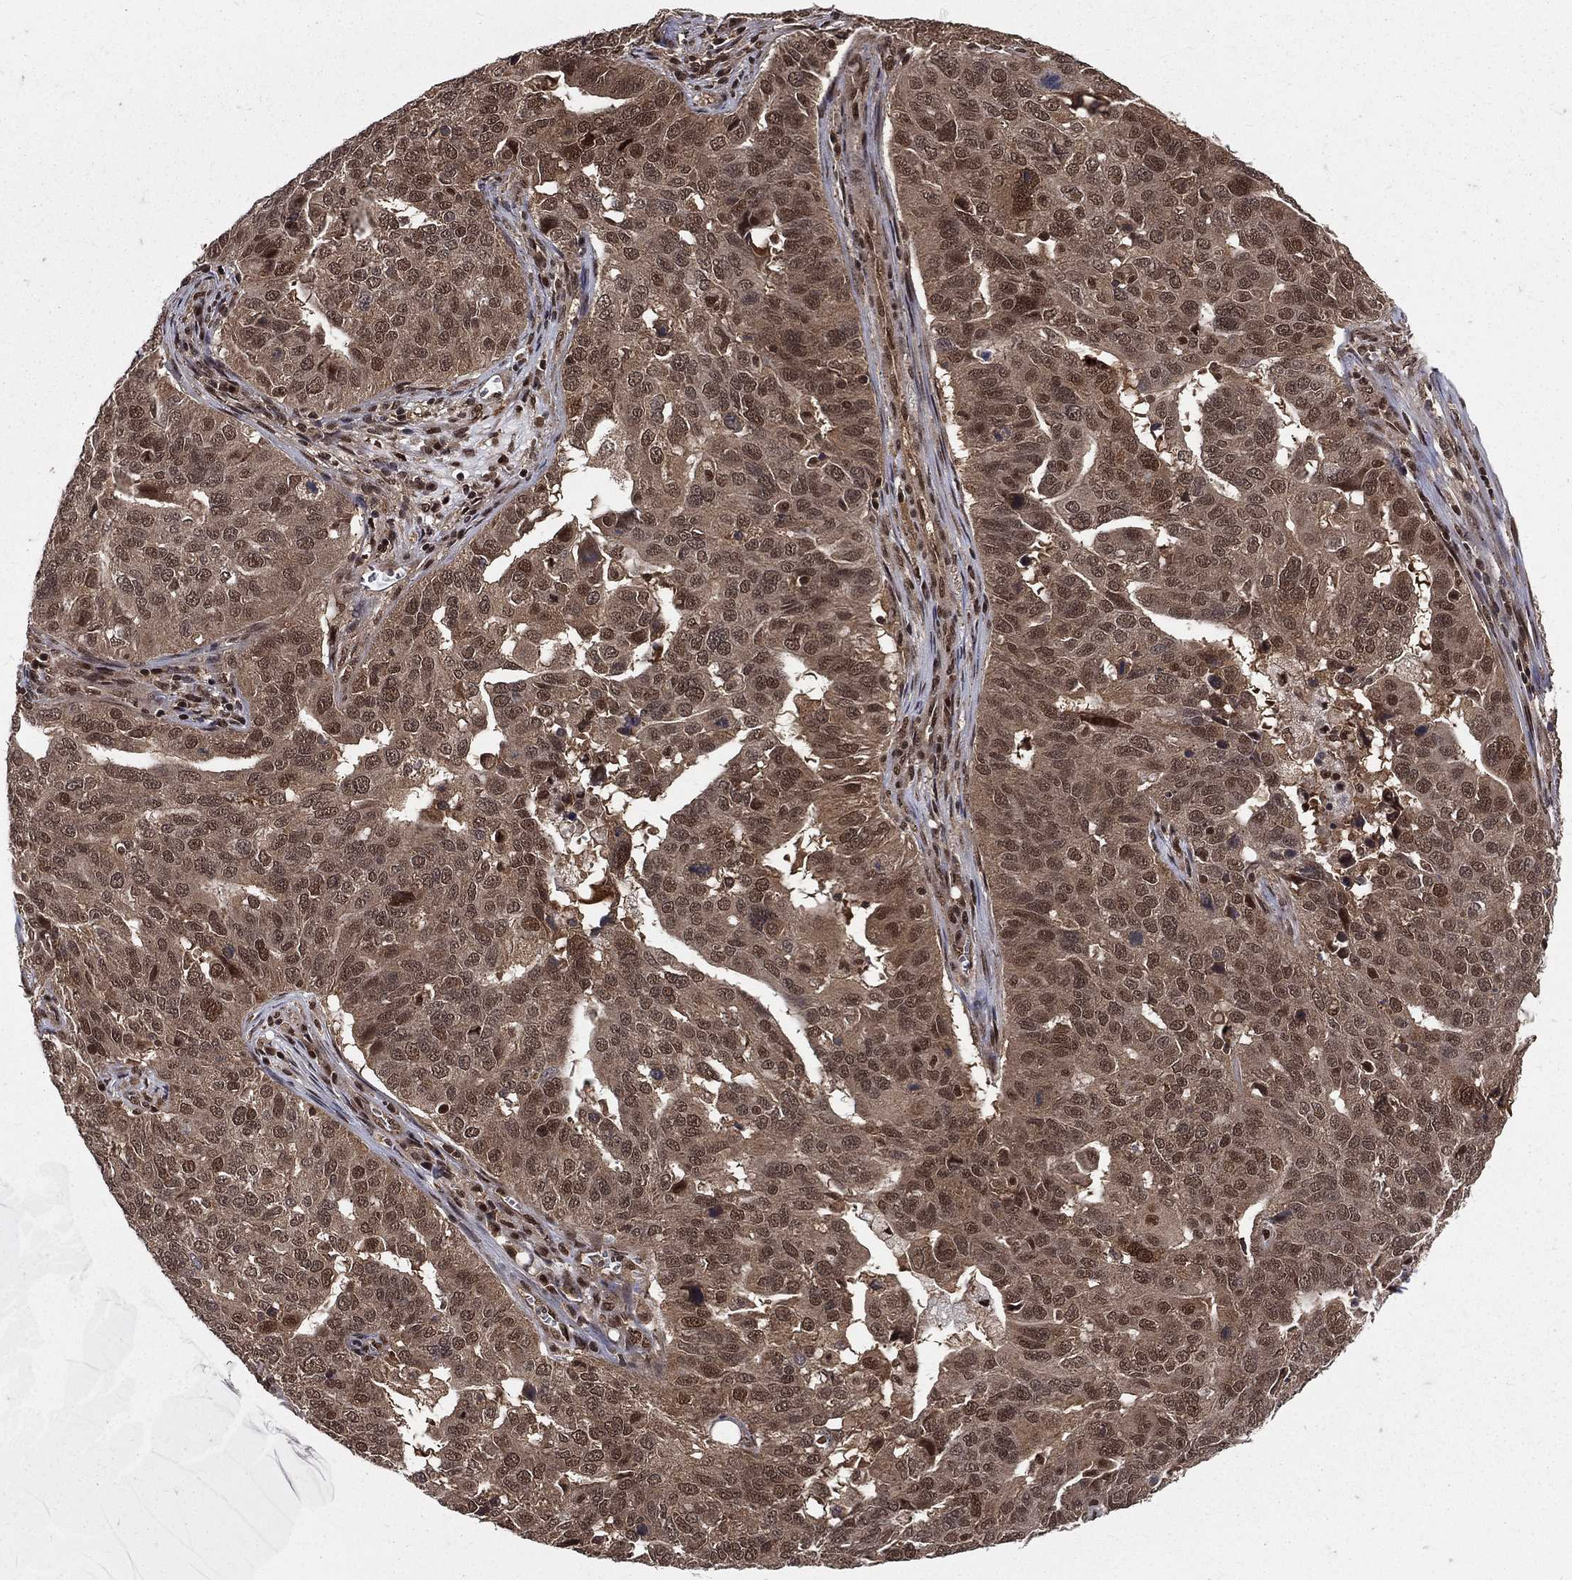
{"staining": {"intensity": "moderate", "quantity": "25%-75%", "location": "cytoplasmic/membranous,nuclear"}, "tissue": "ovarian cancer", "cell_type": "Tumor cells", "image_type": "cancer", "snomed": [{"axis": "morphology", "description": "Carcinoma, endometroid"}, {"axis": "topography", "description": "Soft tissue"}, {"axis": "topography", "description": "Ovary"}], "caption": "This is an image of immunohistochemistry (IHC) staining of endometroid carcinoma (ovarian), which shows moderate expression in the cytoplasmic/membranous and nuclear of tumor cells.", "gene": "COPS4", "patient": {"sex": "female", "age": 52}}